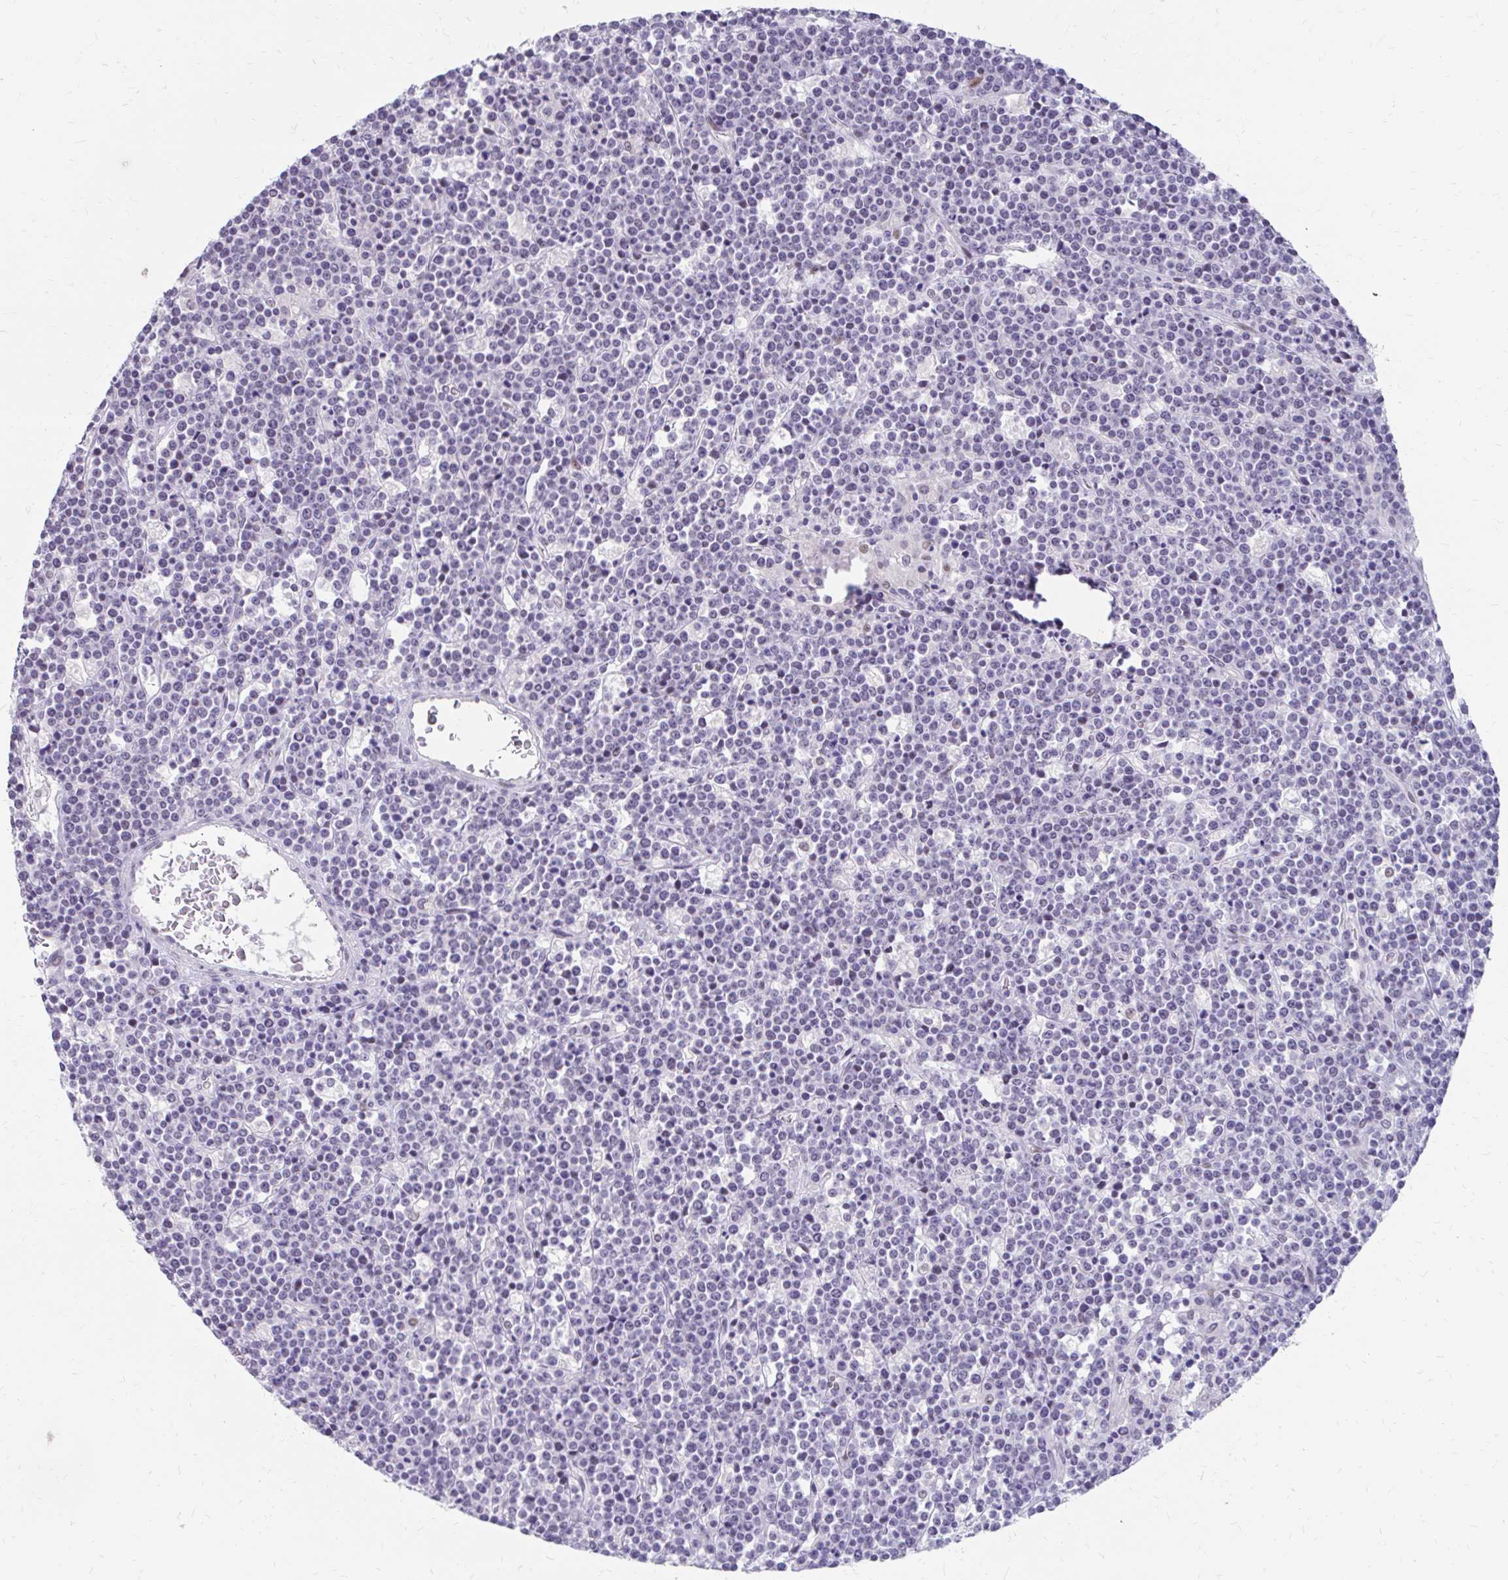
{"staining": {"intensity": "negative", "quantity": "none", "location": "none"}, "tissue": "lymphoma", "cell_type": "Tumor cells", "image_type": "cancer", "snomed": [{"axis": "morphology", "description": "Malignant lymphoma, non-Hodgkin's type, High grade"}, {"axis": "topography", "description": "Ovary"}], "caption": "Immunohistochemical staining of human malignant lymphoma, non-Hodgkin's type (high-grade) shows no significant expression in tumor cells. Brightfield microscopy of immunohistochemistry (IHC) stained with DAB (3,3'-diaminobenzidine) (brown) and hematoxylin (blue), captured at high magnification.", "gene": "RGS16", "patient": {"sex": "female", "age": 56}}